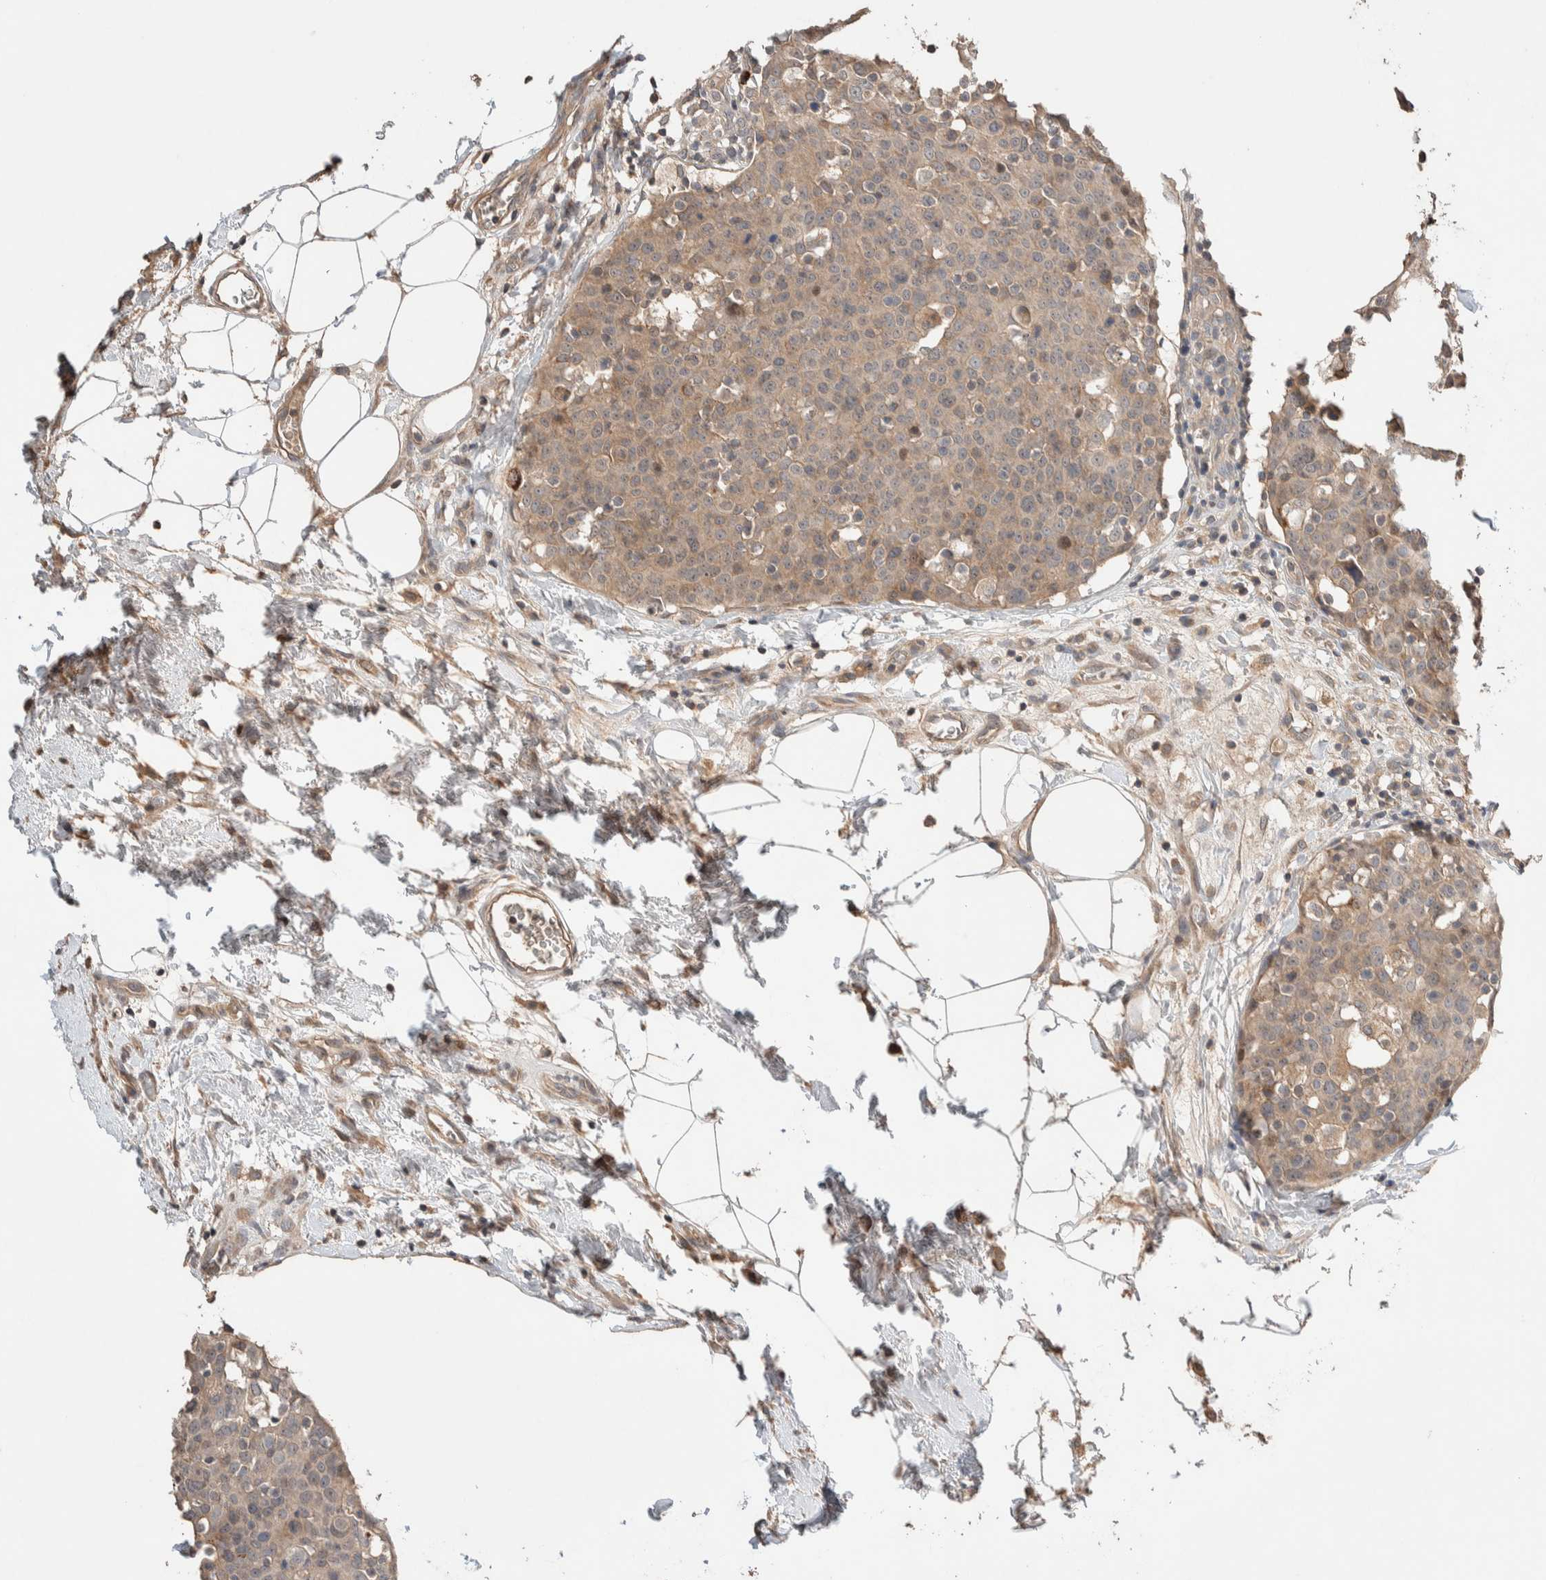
{"staining": {"intensity": "weak", "quantity": ">75%", "location": "cytoplasmic/membranous"}, "tissue": "breast cancer", "cell_type": "Tumor cells", "image_type": "cancer", "snomed": [{"axis": "morphology", "description": "Normal tissue, NOS"}, {"axis": "morphology", "description": "Duct carcinoma"}, {"axis": "topography", "description": "Breast"}], "caption": "Breast cancer stained with a protein marker shows weak staining in tumor cells.", "gene": "WDR91", "patient": {"sex": "female", "age": 37}}